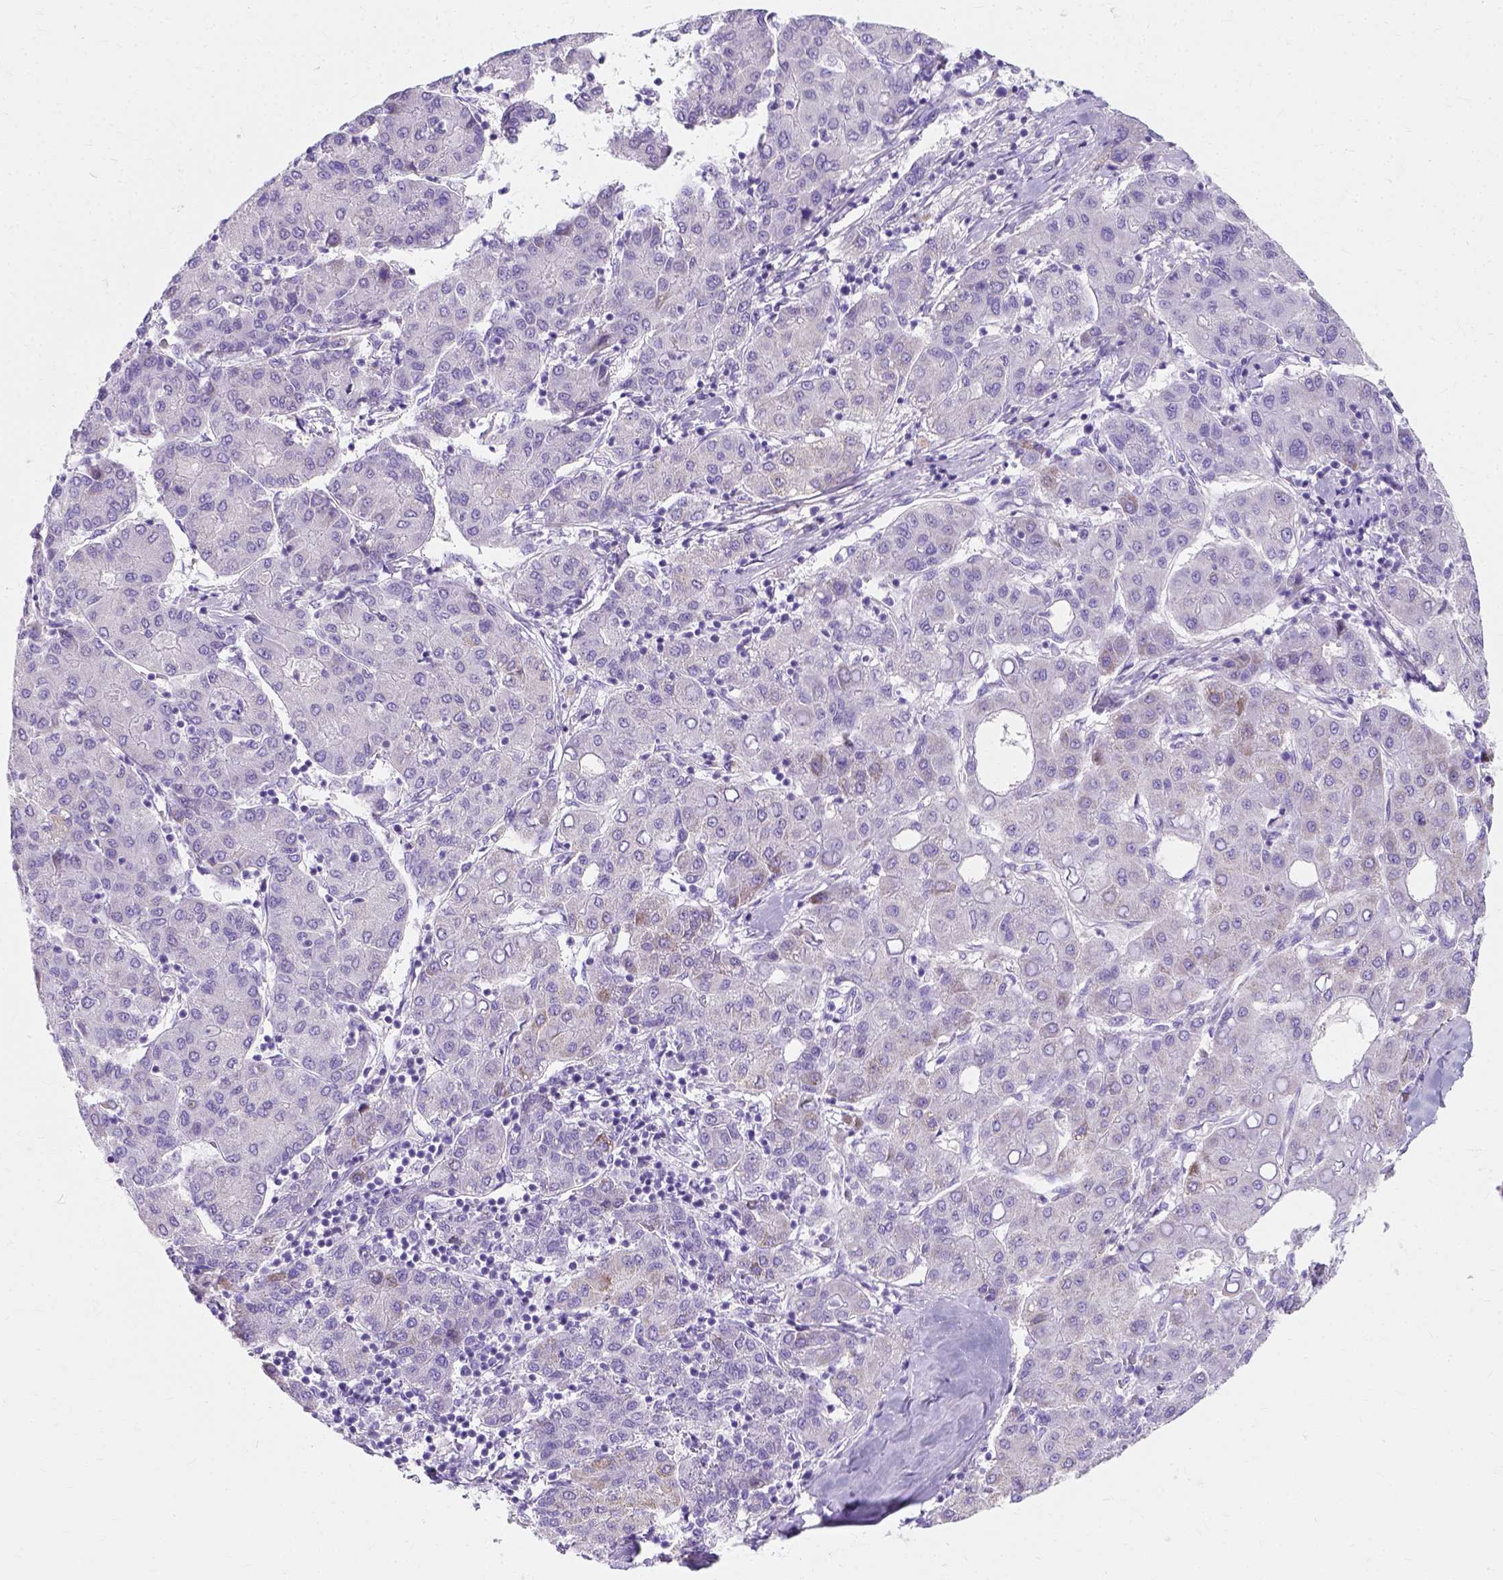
{"staining": {"intensity": "negative", "quantity": "none", "location": "none"}, "tissue": "liver cancer", "cell_type": "Tumor cells", "image_type": "cancer", "snomed": [{"axis": "morphology", "description": "Carcinoma, Hepatocellular, NOS"}, {"axis": "topography", "description": "Liver"}], "caption": "The photomicrograph reveals no significant staining in tumor cells of liver cancer.", "gene": "MYH15", "patient": {"sex": "male", "age": 65}}